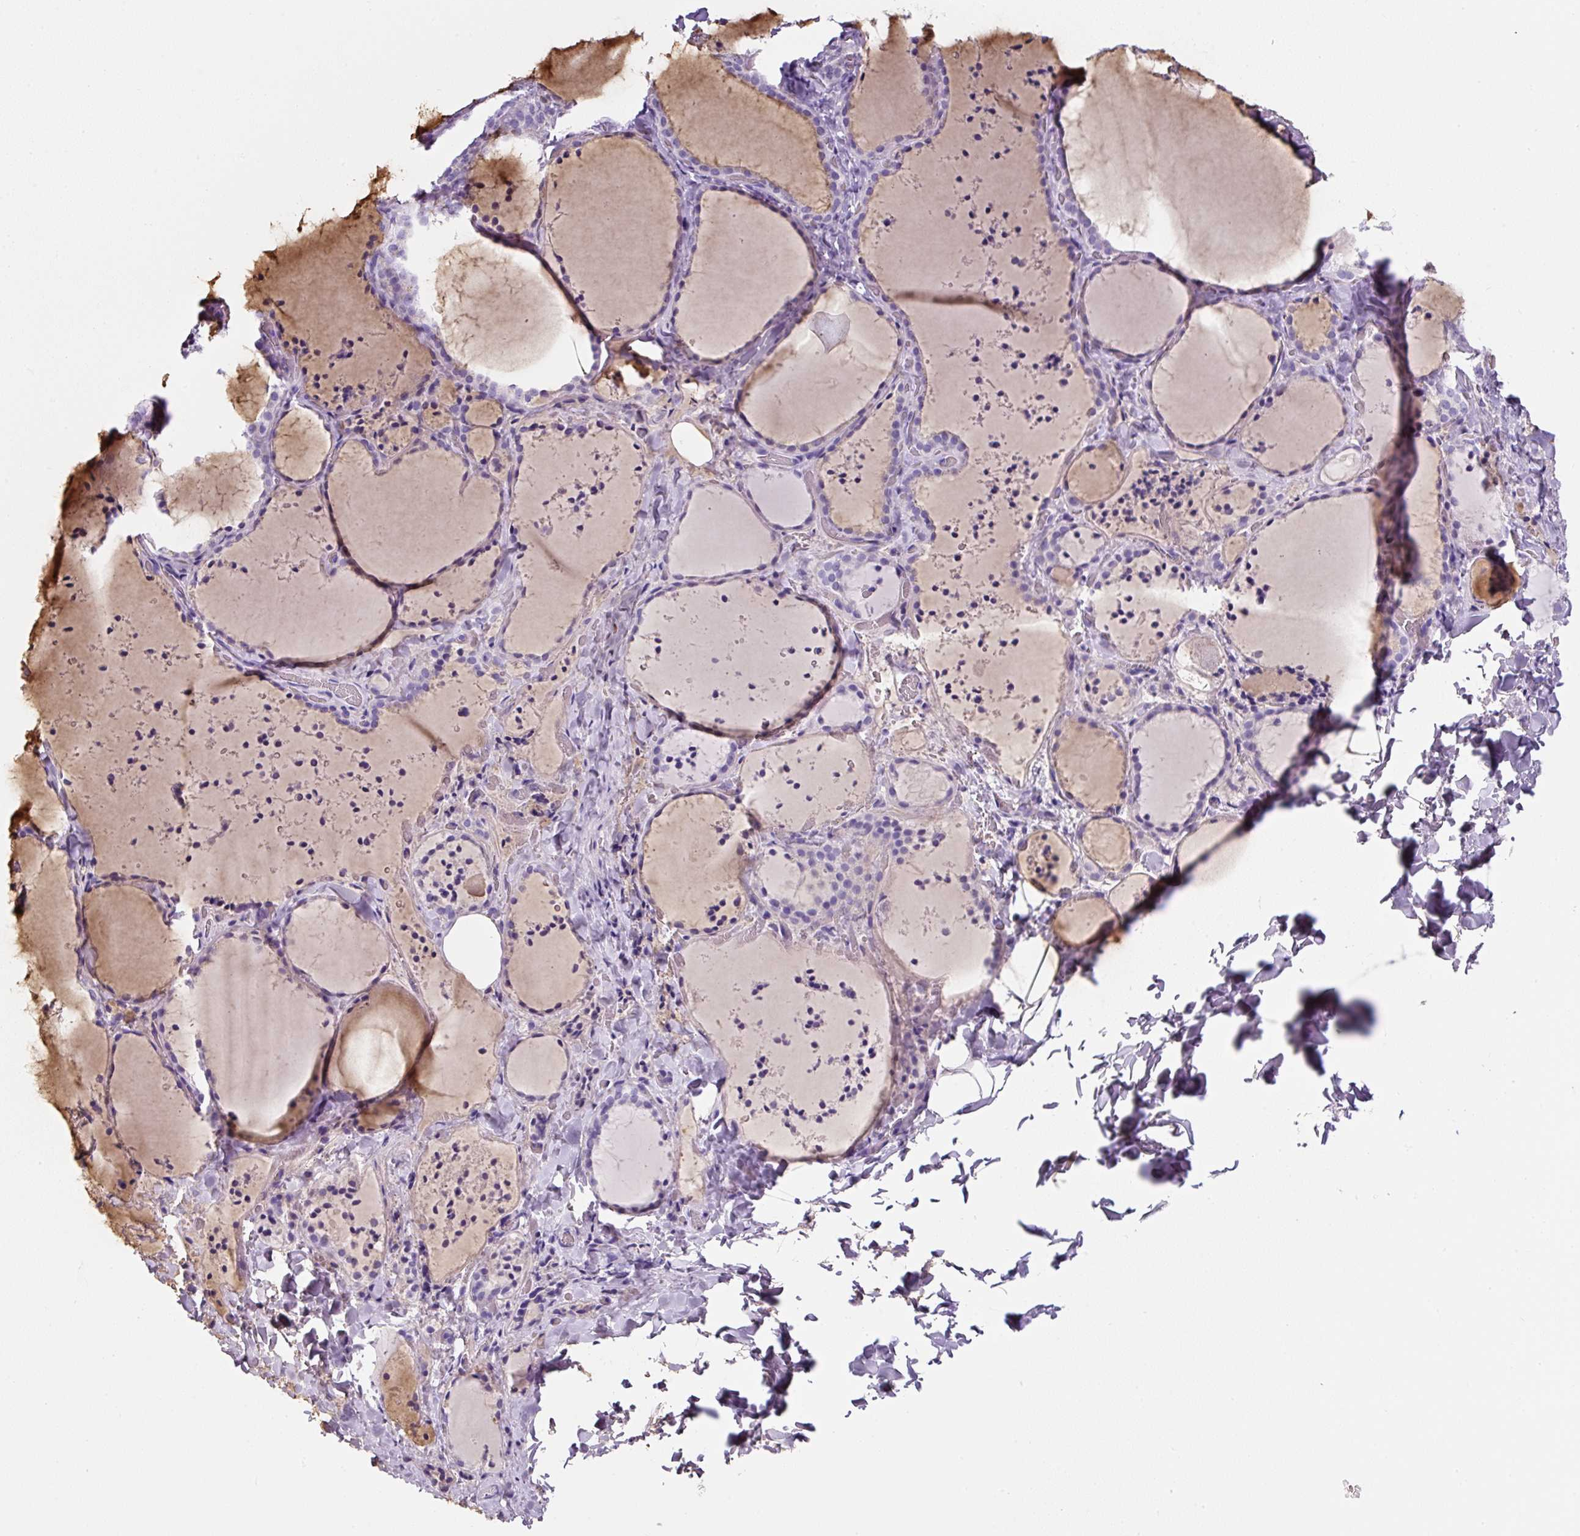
{"staining": {"intensity": "negative", "quantity": "none", "location": "none"}, "tissue": "thyroid gland", "cell_type": "Glandular cells", "image_type": "normal", "snomed": [{"axis": "morphology", "description": "Normal tissue, NOS"}, {"axis": "topography", "description": "Thyroid gland"}], "caption": "Glandular cells show no significant protein staining in unremarkable thyroid gland.", "gene": "OR14A2", "patient": {"sex": "female", "age": 22}}